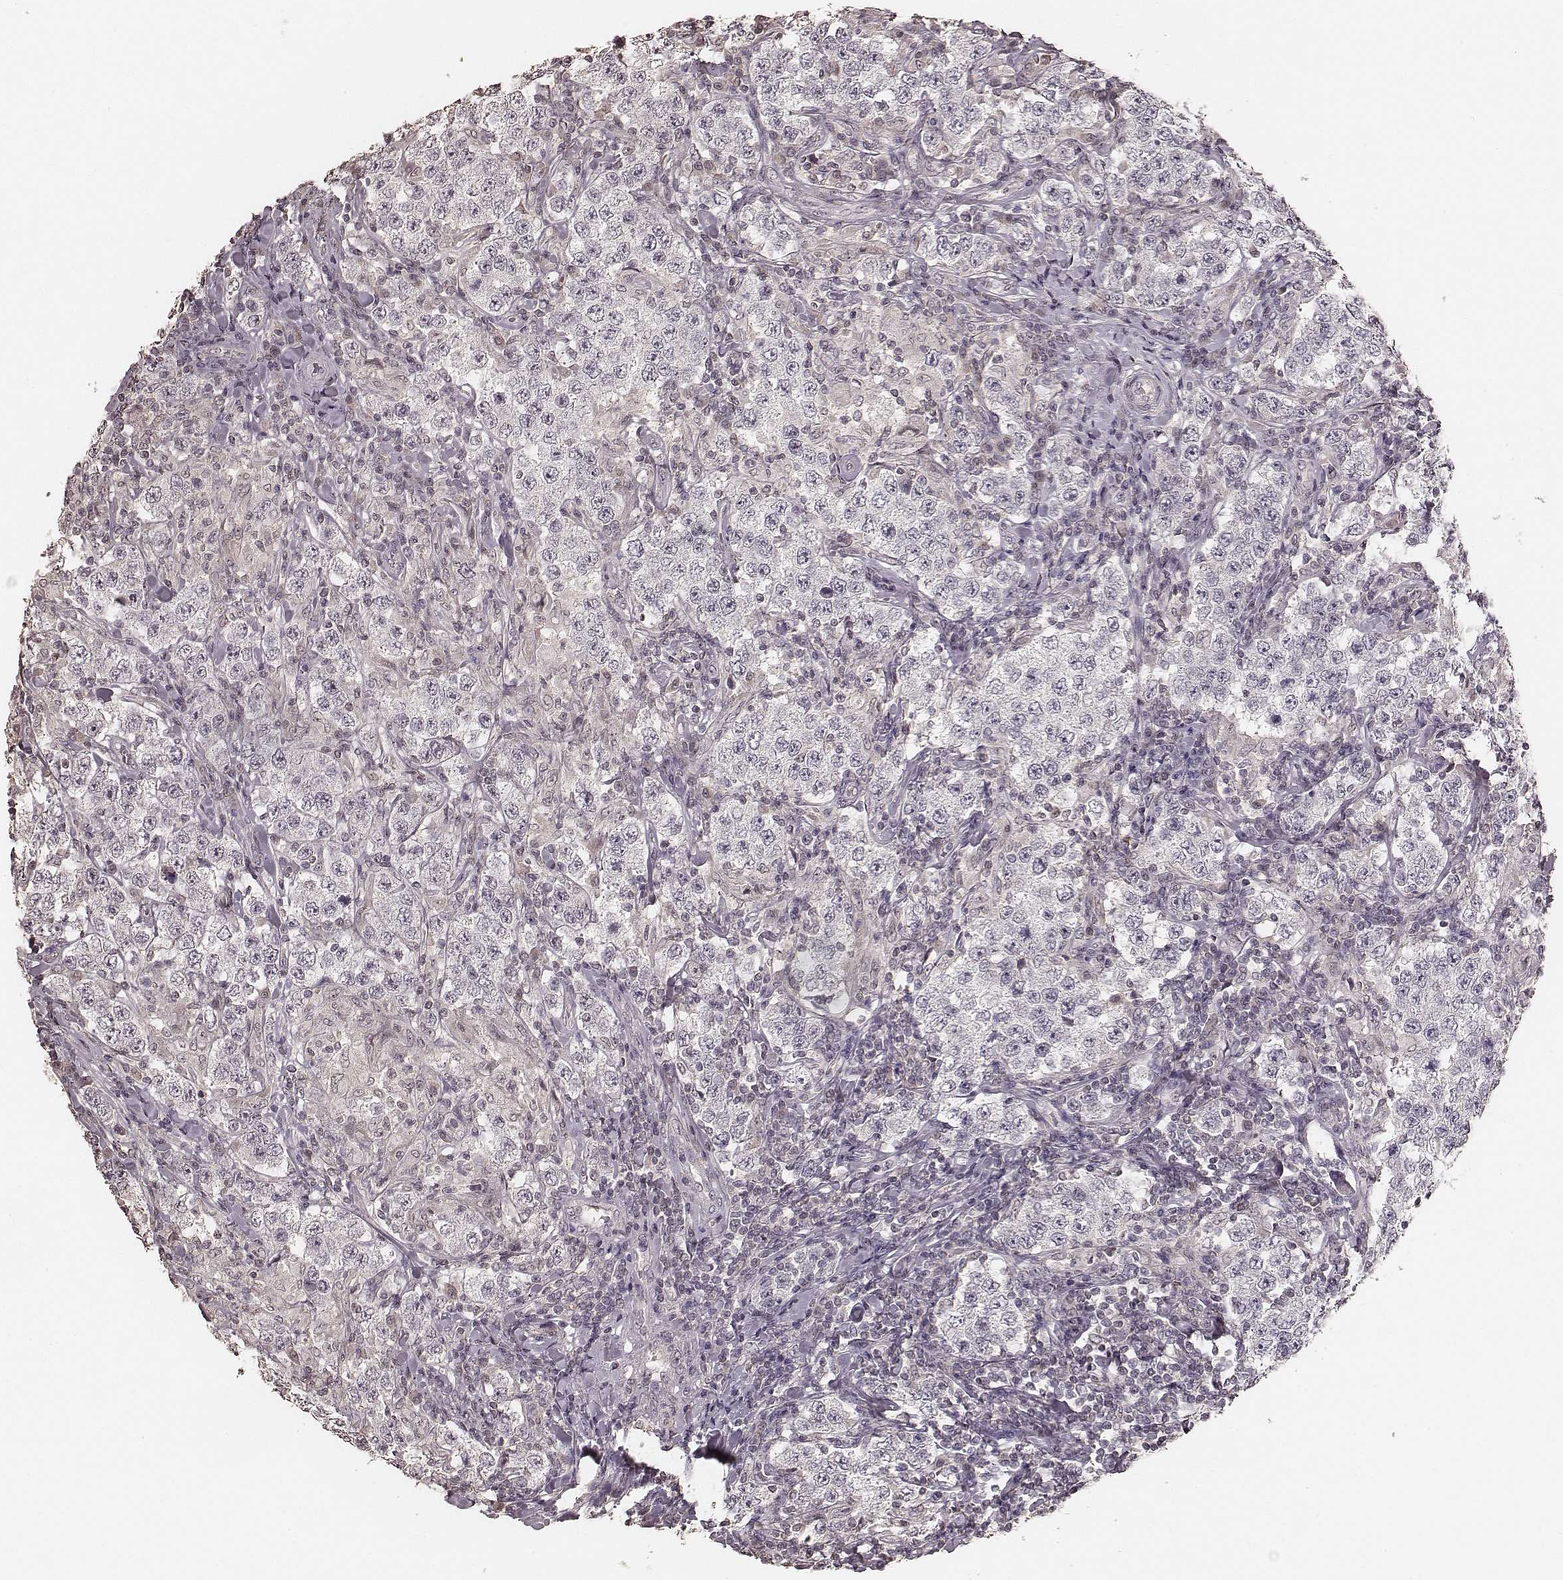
{"staining": {"intensity": "negative", "quantity": "none", "location": "none"}, "tissue": "testis cancer", "cell_type": "Tumor cells", "image_type": "cancer", "snomed": [{"axis": "morphology", "description": "Seminoma, NOS"}, {"axis": "morphology", "description": "Carcinoma, Embryonal, NOS"}, {"axis": "topography", "description": "Testis"}], "caption": "Histopathology image shows no significant protein staining in tumor cells of testis cancer.", "gene": "LY6K", "patient": {"sex": "male", "age": 41}}